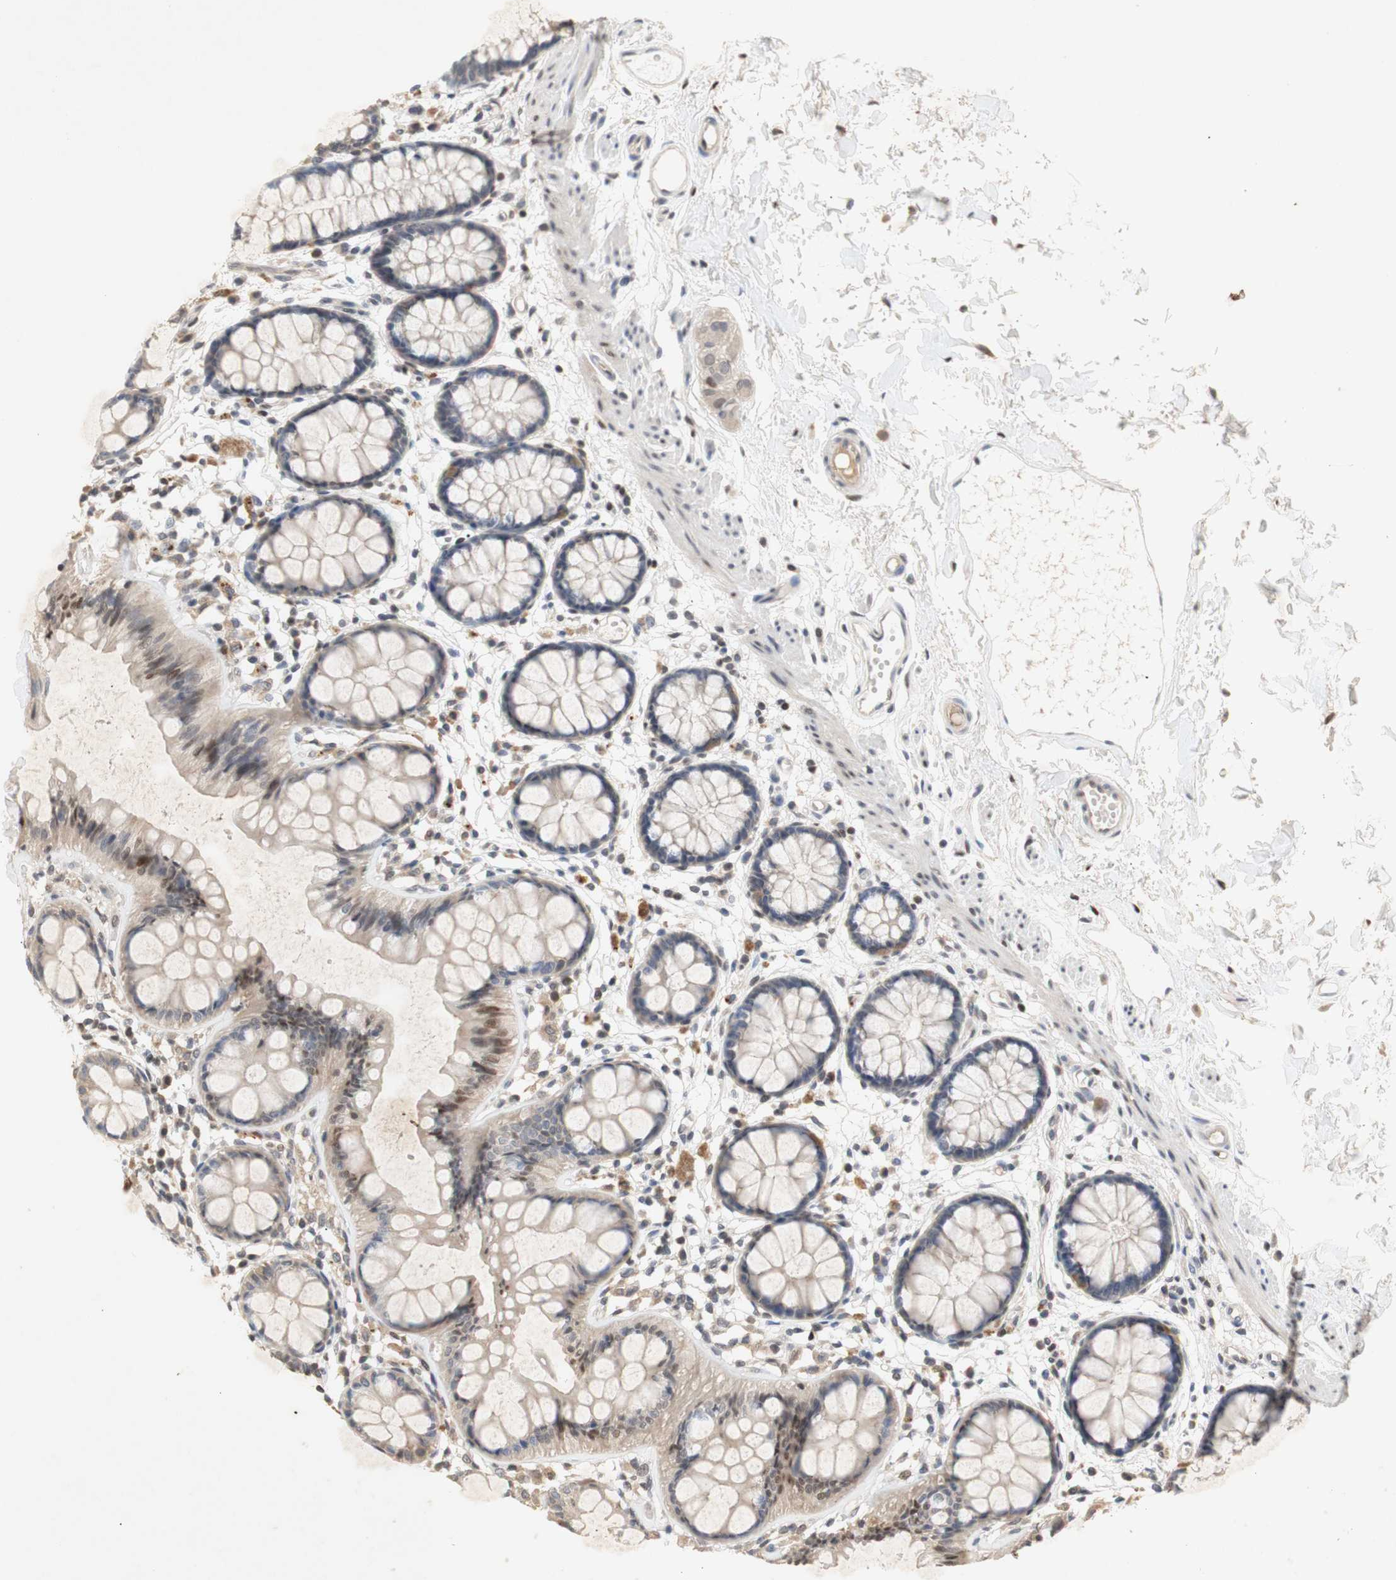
{"staining": {"intensity": "weak", "quantity": ">75%", "location": "cytoplasmic/membranous"}, "tissue": "rectum", "cell_type": "Glandular cells", "image_type": "normal", "snomed": [{"axis": "morphology", "description": "Normal tissue, NOS"}, {"axis": "topography", "description": "Rectum"}], "caption": "Rectum stained with DAB immunohistochemistry (IHC) displays low levels of weak cytoplasmic/membranous expression in approximately >75% of glandular cells. Using DAB (3,3'-diaminobenzidine) (brown) and hematoxylin (blue) stains, captured at high magnification using brightfield microscopy.", "gene": "FOSB", "patient": {"sex": "female", "age": 66}}